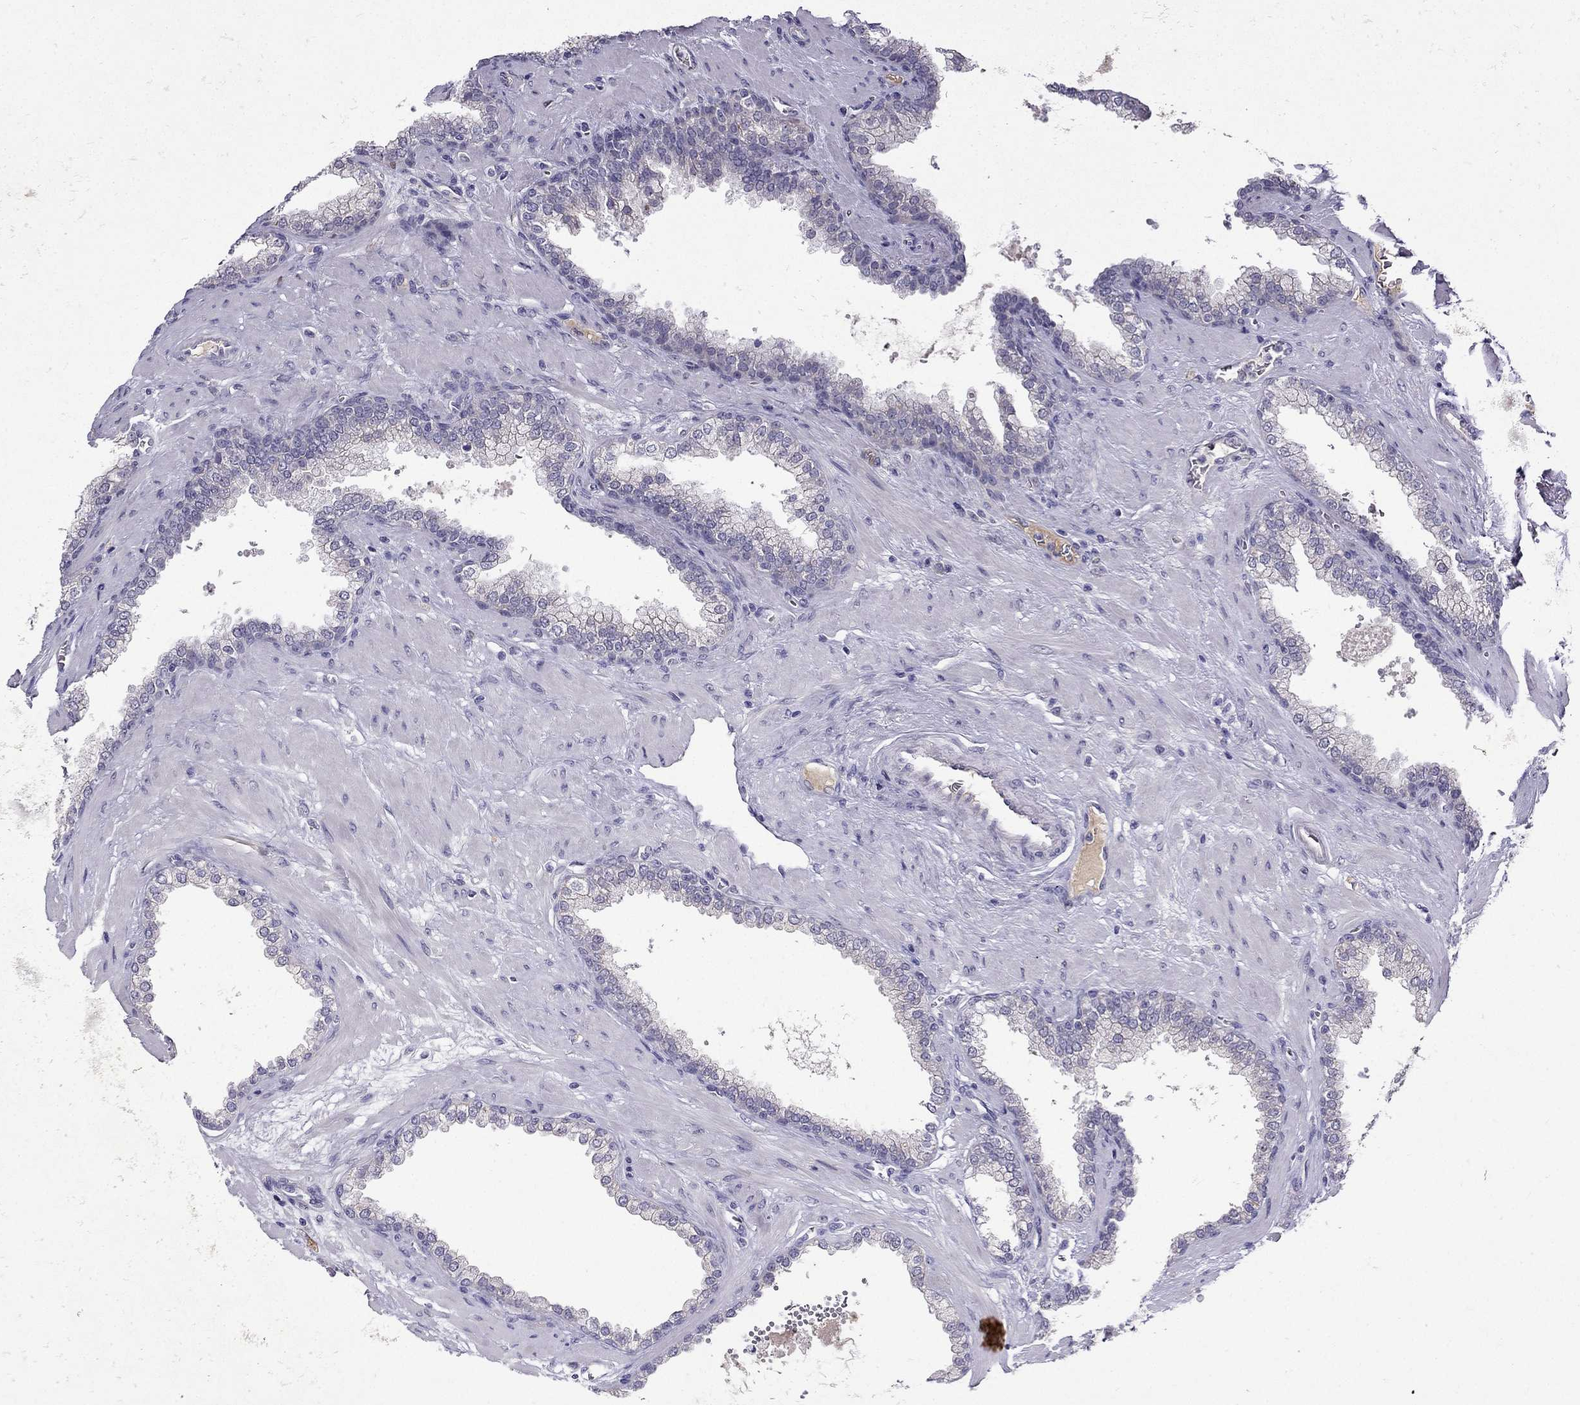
{"staining": {"intensity": "negative", "quantity": "none", "location": "none"}, "tissue": "prostate cancer", "cell_type": "Tumor cells", "image_type": "cancer", "snomed": [{"axis": "morphology", "description": "Adenocarcinoma, NOS"}, {"axis": "topography", "description": "Prostate"}], "caption": "Tumor cells show no significant protein staining in prostate adenocarcinoma. The staining was performed using DAB (3,3'-diaminobenzidine) to visualize the protein expression in brown, while the nuclei were stained in blue with hematoxylin (Magnification: 20x).", "gene": "UHRF1", "patient": {"sex": "male", "age": 67}}